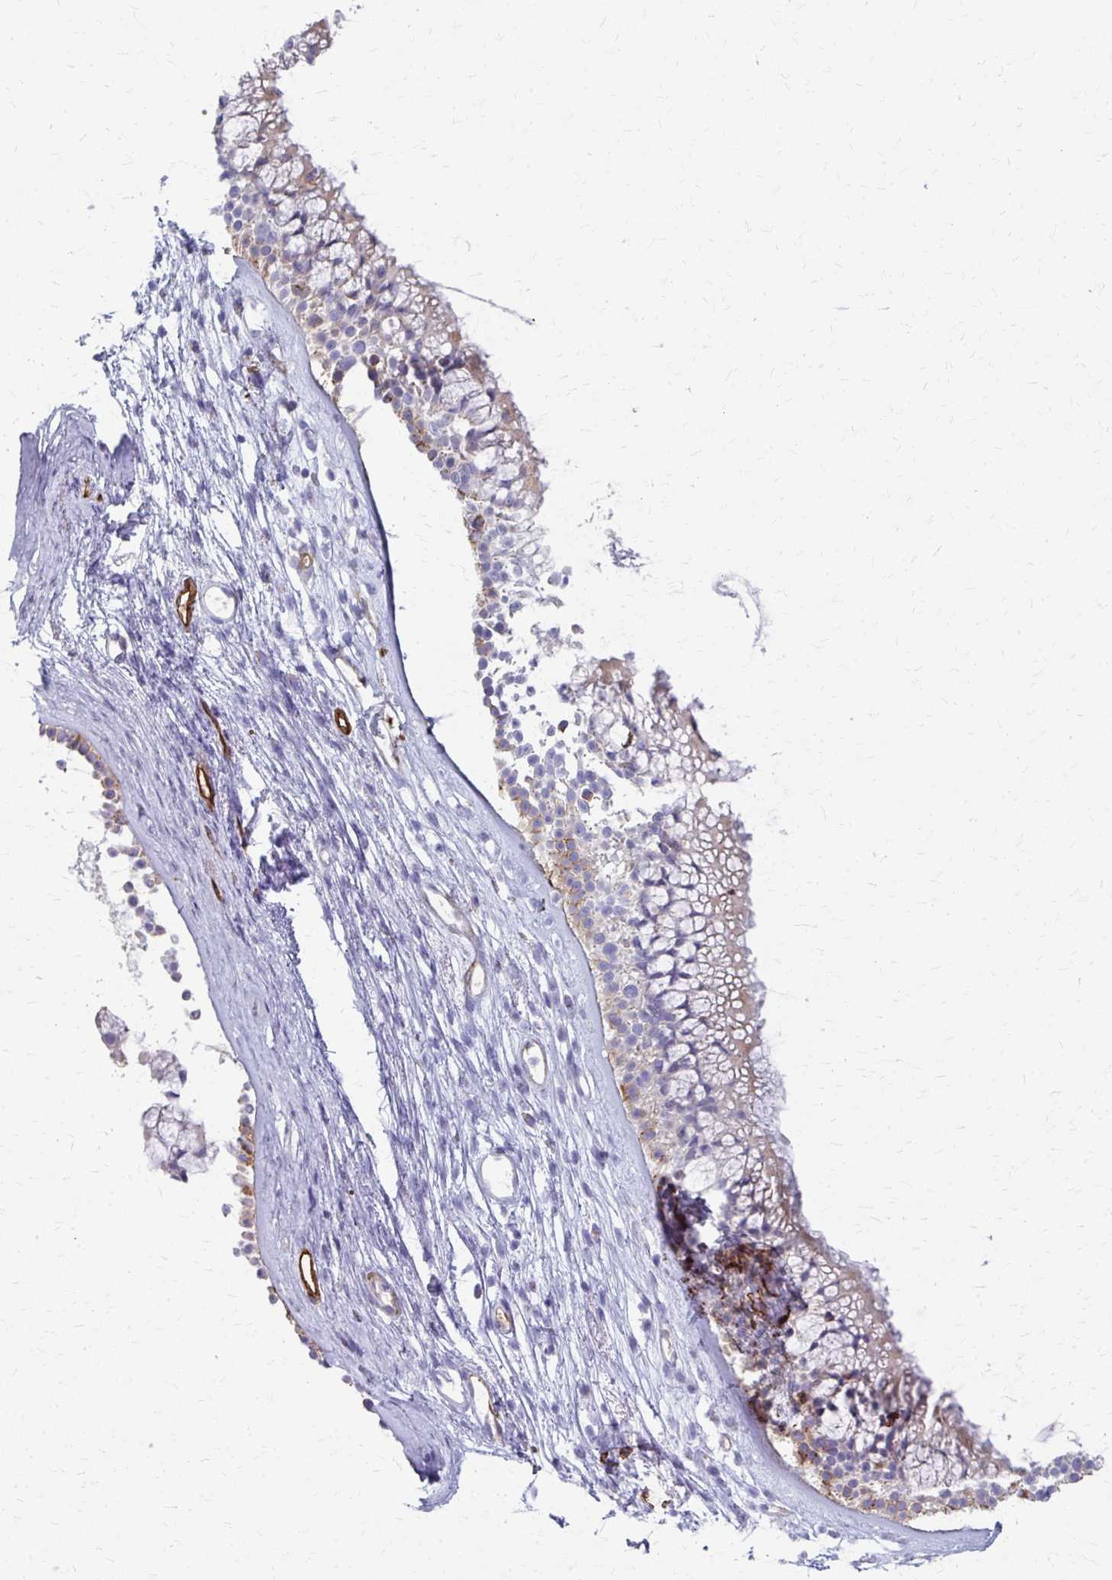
{"staining": {"intensity": "weak", "quantity": "<25%", "location": "cytoplasmic/membranous"}, "tissue": "nasopharynx", "cell_type": "Respiratory epithelial cells", "image_type": "normal", "snomed": [{"axis": "morphology", "description": "Normal tissue, NOS"}, {"axis": "topography", "description": "Nasopharynx"}], "caption": "This is an IHC image of benign human nasopharynx. There is no staining in respiratory epithelial cells.", "gene": "ADIPOQ", "patient": {"sex": "female", "age": 75}}